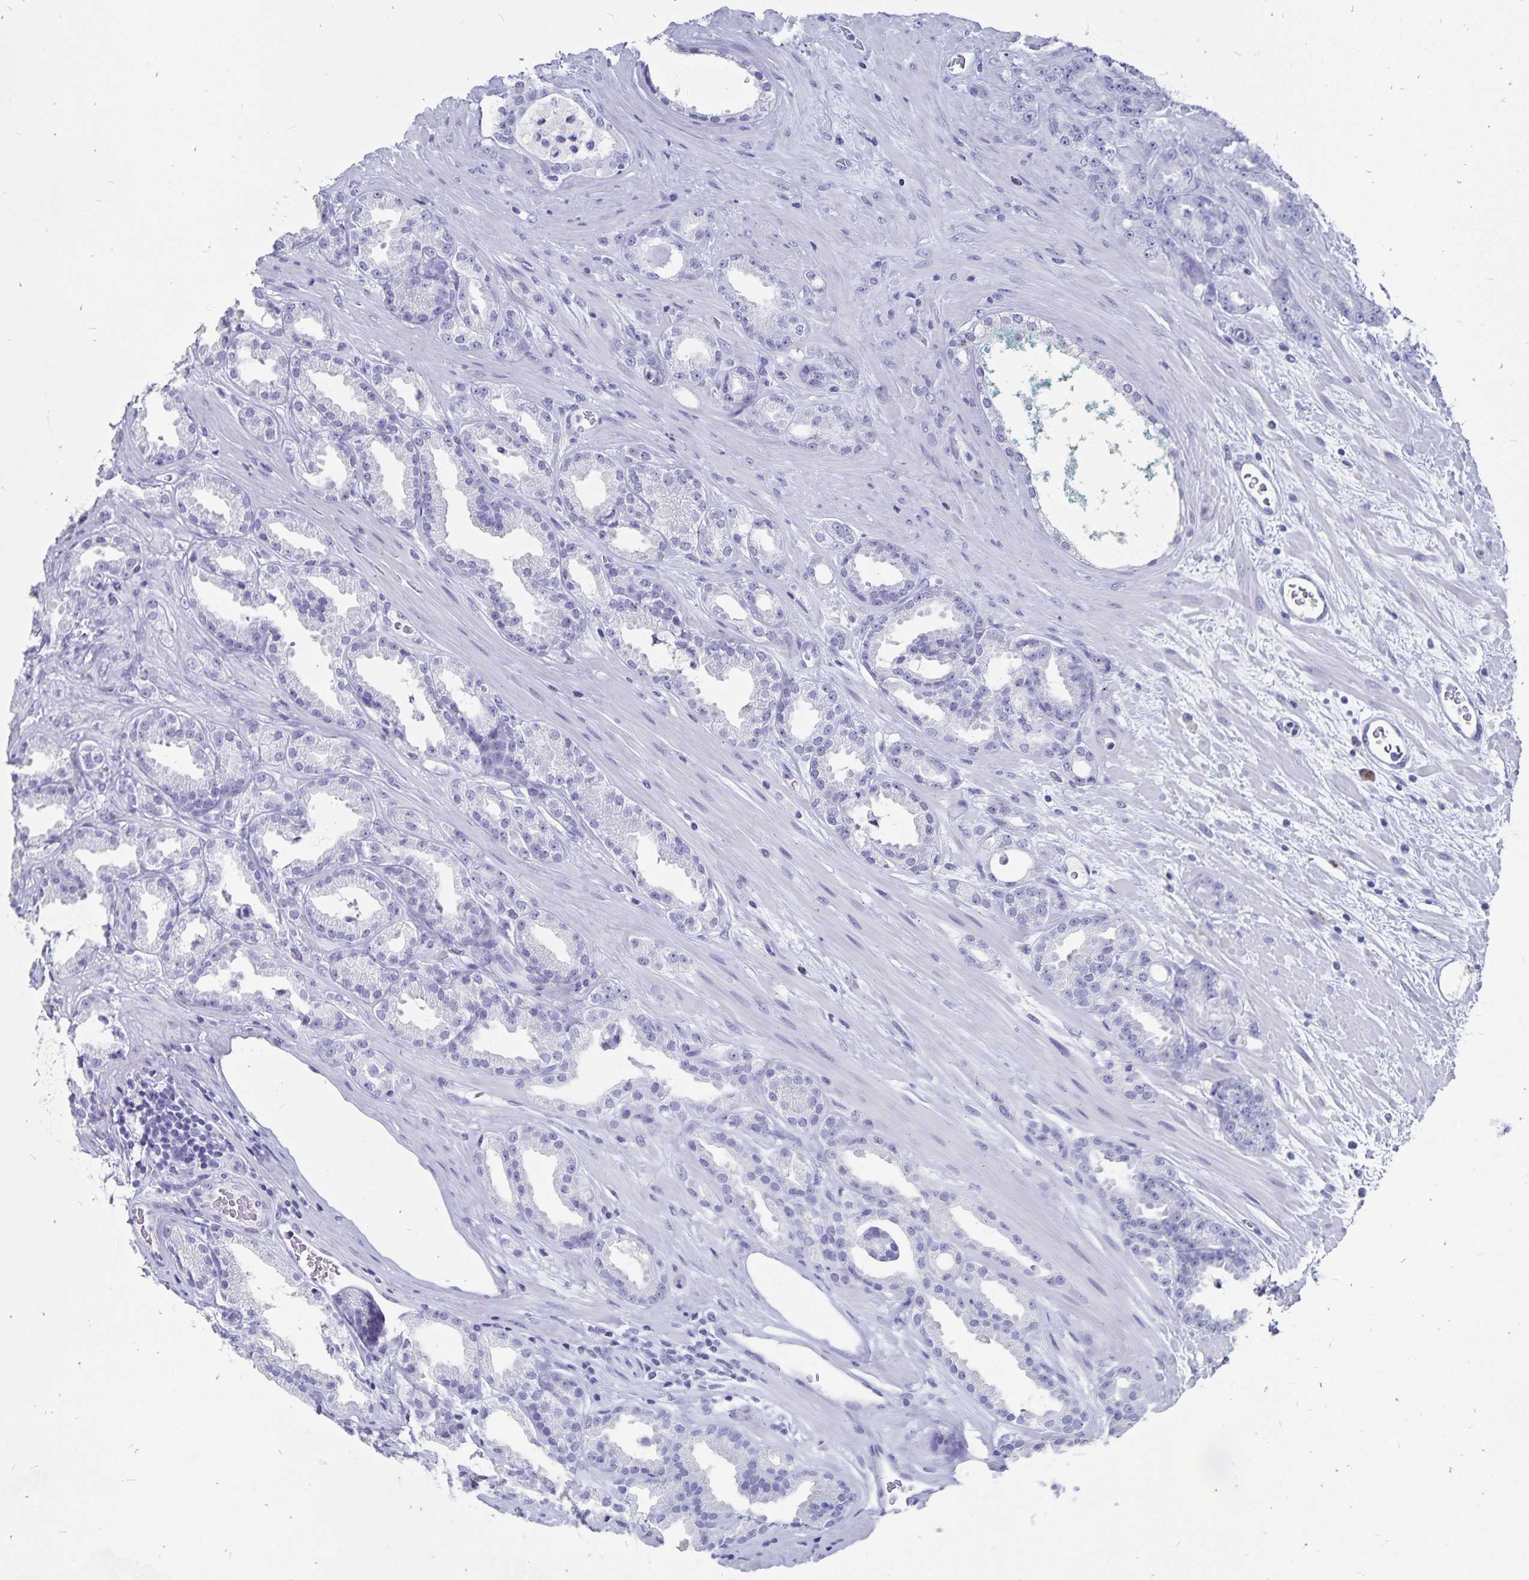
{"staining": {"intensity": "negative", "quantity": "none", "location": "none"}, "tissue": "prostate cancer", "cell_type": "Tumor cells", "image_type": "cancer", "snomed": [{"axis": "morphology", "description": "Adenocarcinoma, Low grade"}, {"axis": "topography", "description": "Prostate"}], "caption": "Micrograph shows no protein positivity in tumor cells of low-grade adenocarcinoma (prostate) tissue.", "gene": "ADH1A", "patient": {"sex": "male", "age": 61}}